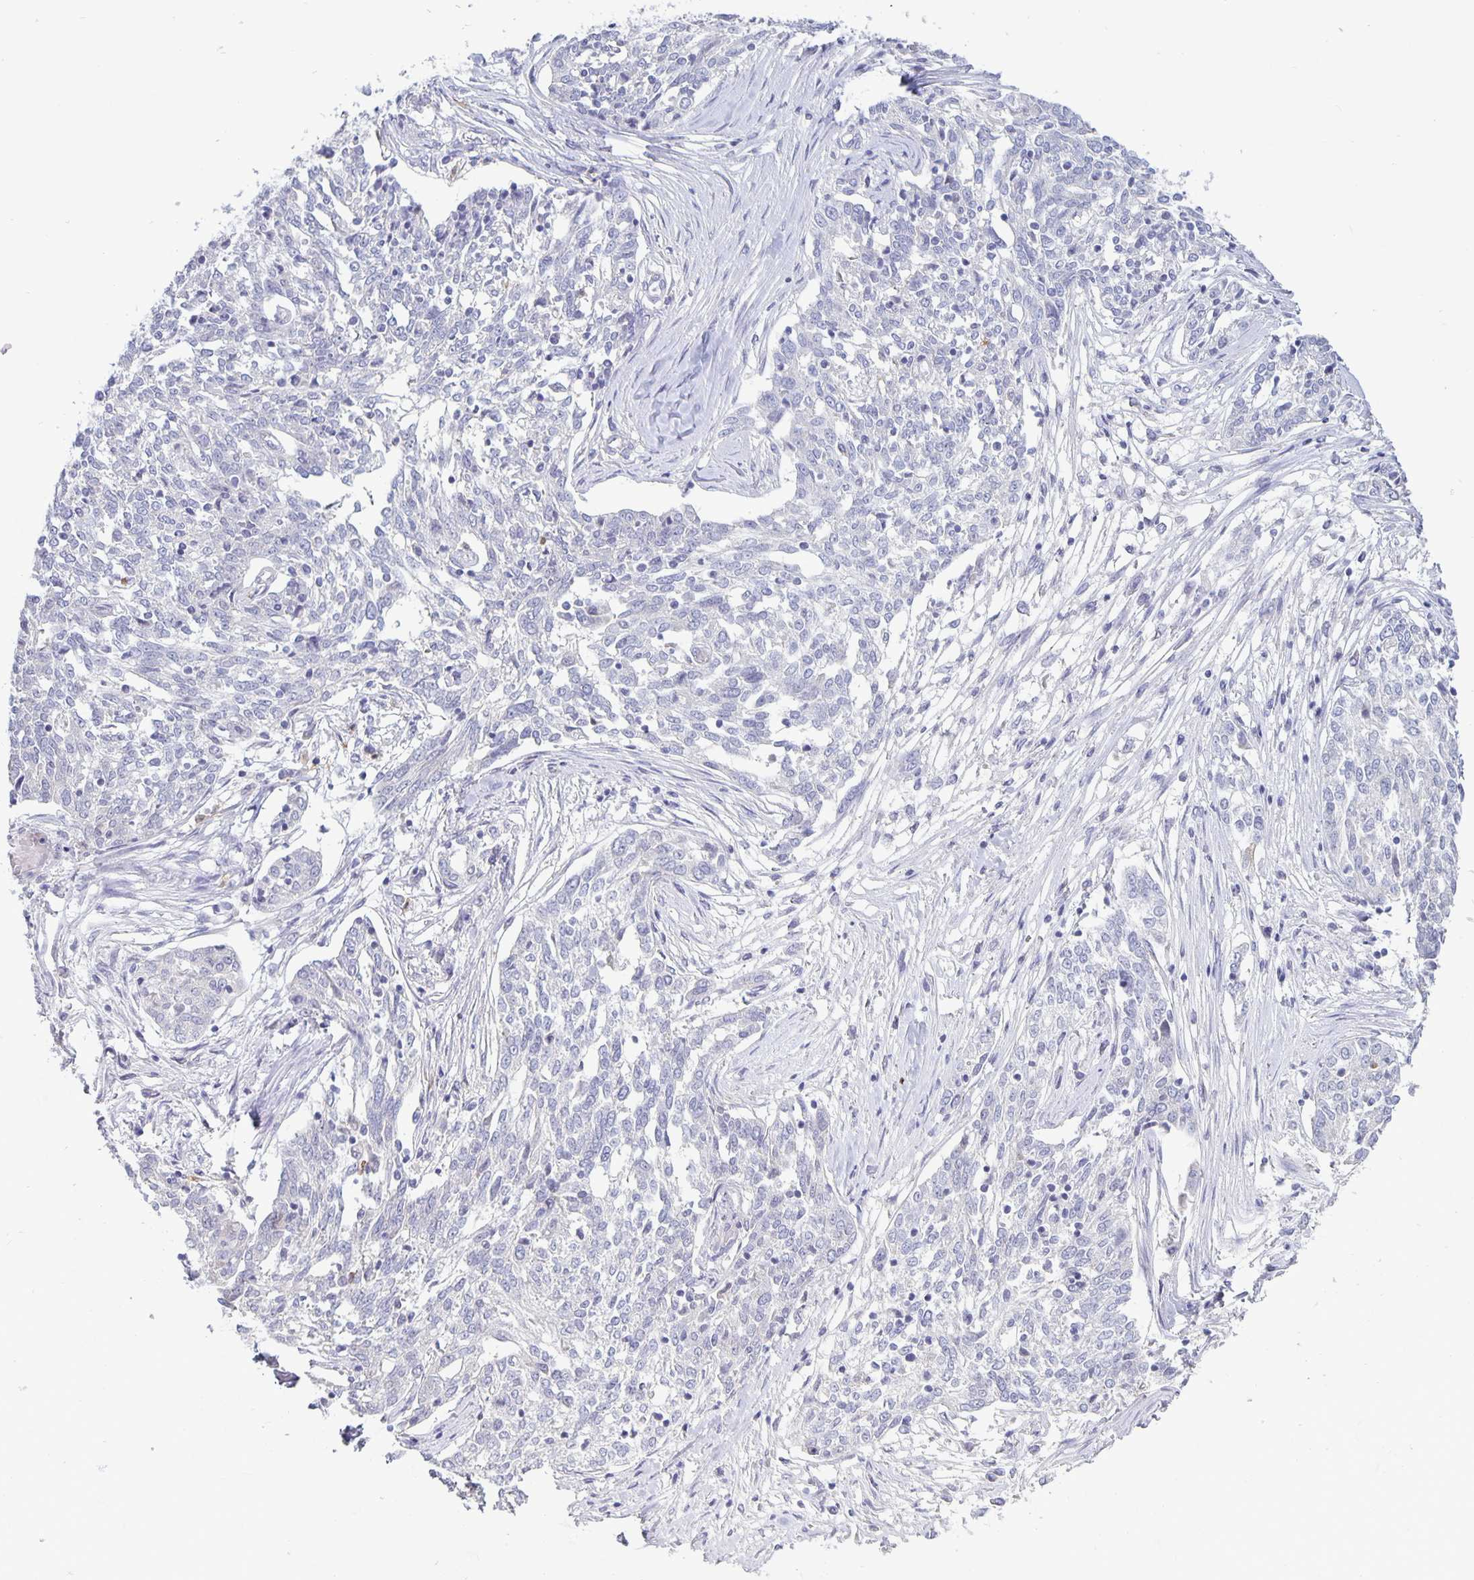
{"staining": {"intensity": "negative", "quantity": "none", "location": "none"}, "tissue": "ovarian cancer", "cell_type": "Tumor cells", "image_type": "cancer", "snomed": [{"axis": "morphology", "description": "Cystadenocarcinoma, serous, NOS"}, {"axis": "topography", "description": "Ovary"}], "caption": "This histopathology image is of ovarian cancer stained with immunohistochemistry to label a protein in brown with the nuclei are counter-stained blue. There is no positivity in tumor cells. (DAB IHC, high magnification).", "gene": "PLCB3", "patient": {"sex": "female", "age": 67}}